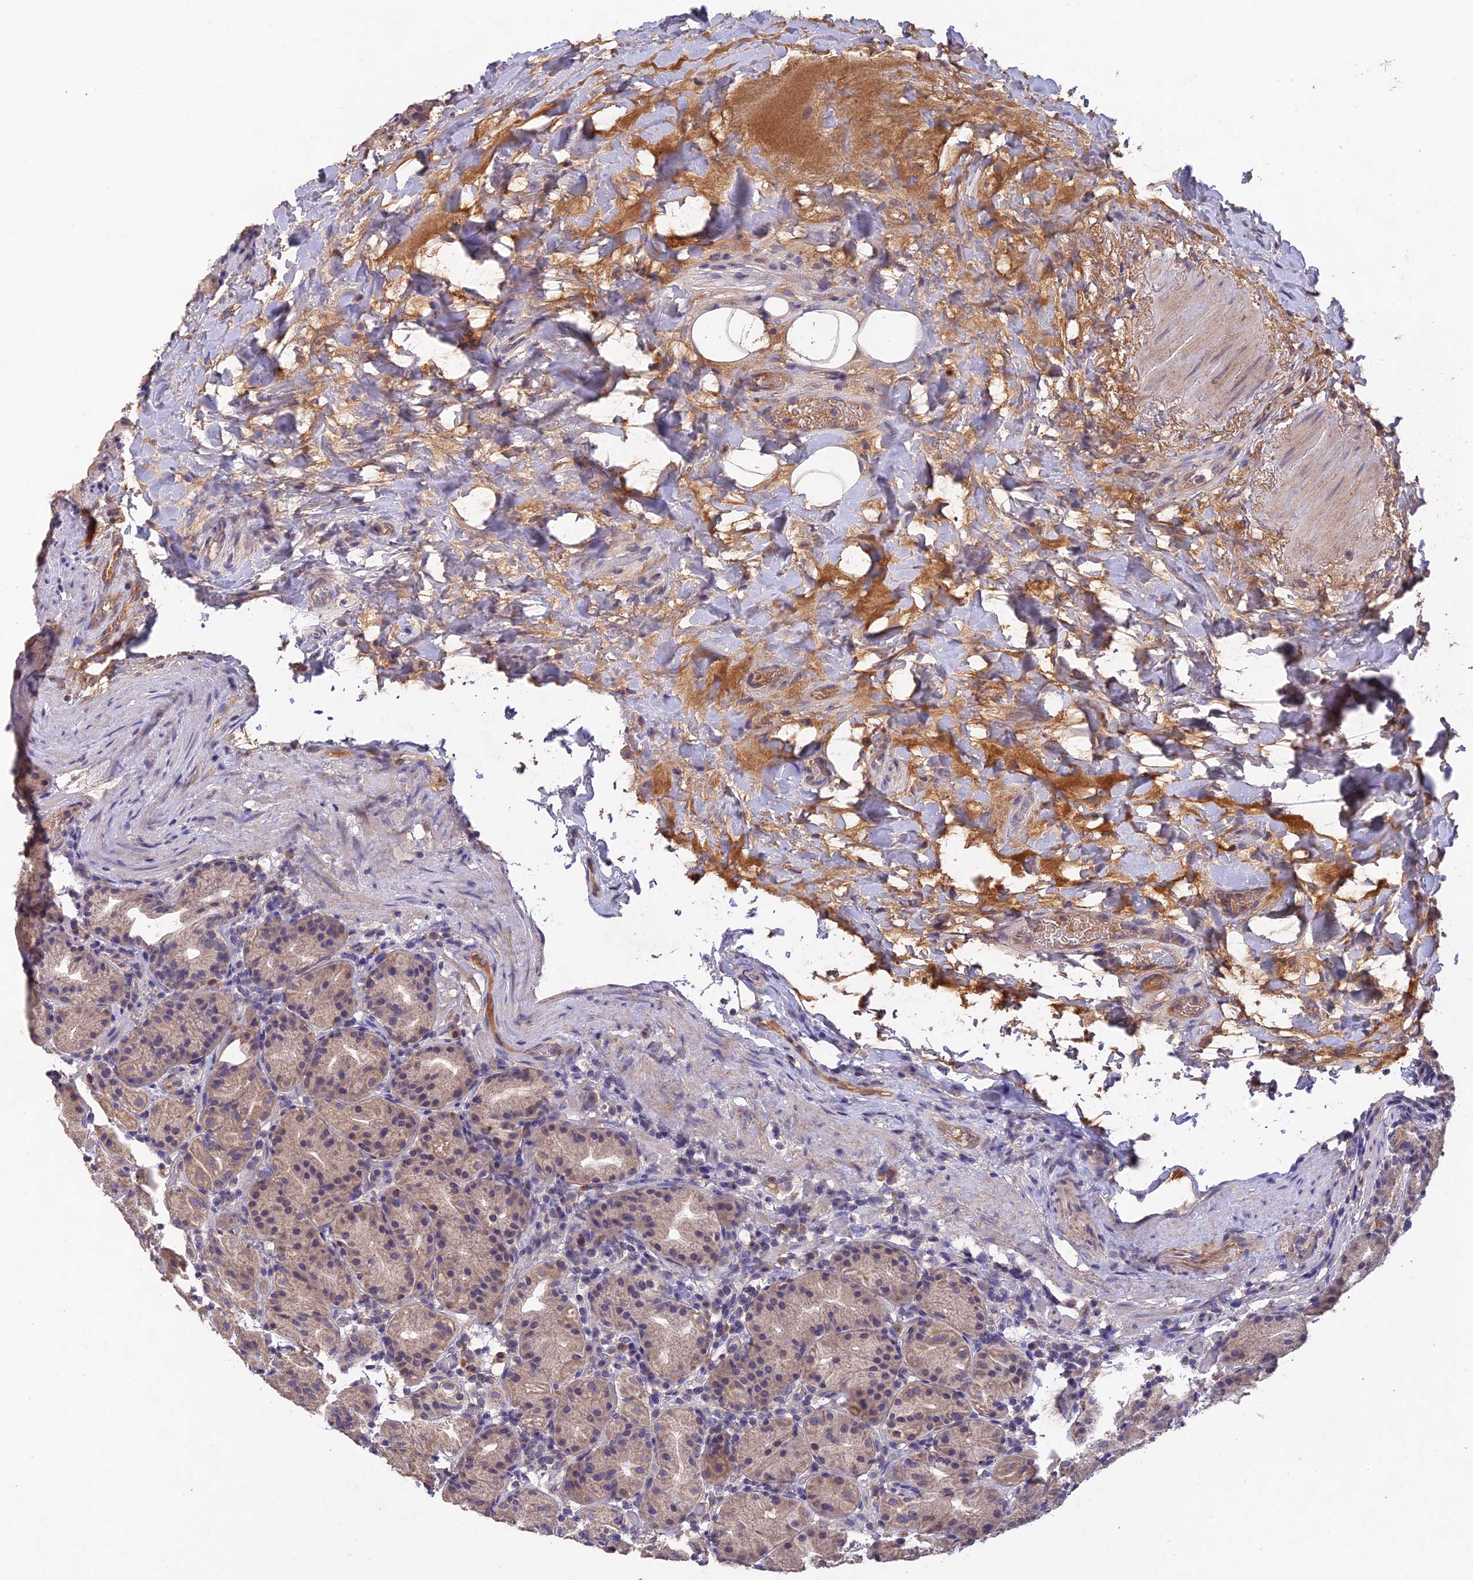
{"staining": {"intensity": "weak", "quantity": ">75%", "location": "cytoplasmic/membranous"}, "tissue": "stomach", "cell_type": "Glandular cells", "image_type": "normal", "snomed": [{"axis": "morphology", "description": "Normal tissue, NOS"}, {"axis": "topography", "description": "Stomach"}], "caption": "A low amount of weak cytoplasmic/membranous staining is seen in about >75% of glandular cells in unremarkable stomach. The staining was performed using DAB (3,3'-diaminobenzidine) to visualize the protein expression in brown, while the nuclei were stained in blue with hematoxylin (Magnification: 20x).", "gene": "SLC39A13", "patient": {"sex": "female", "age": 79}}